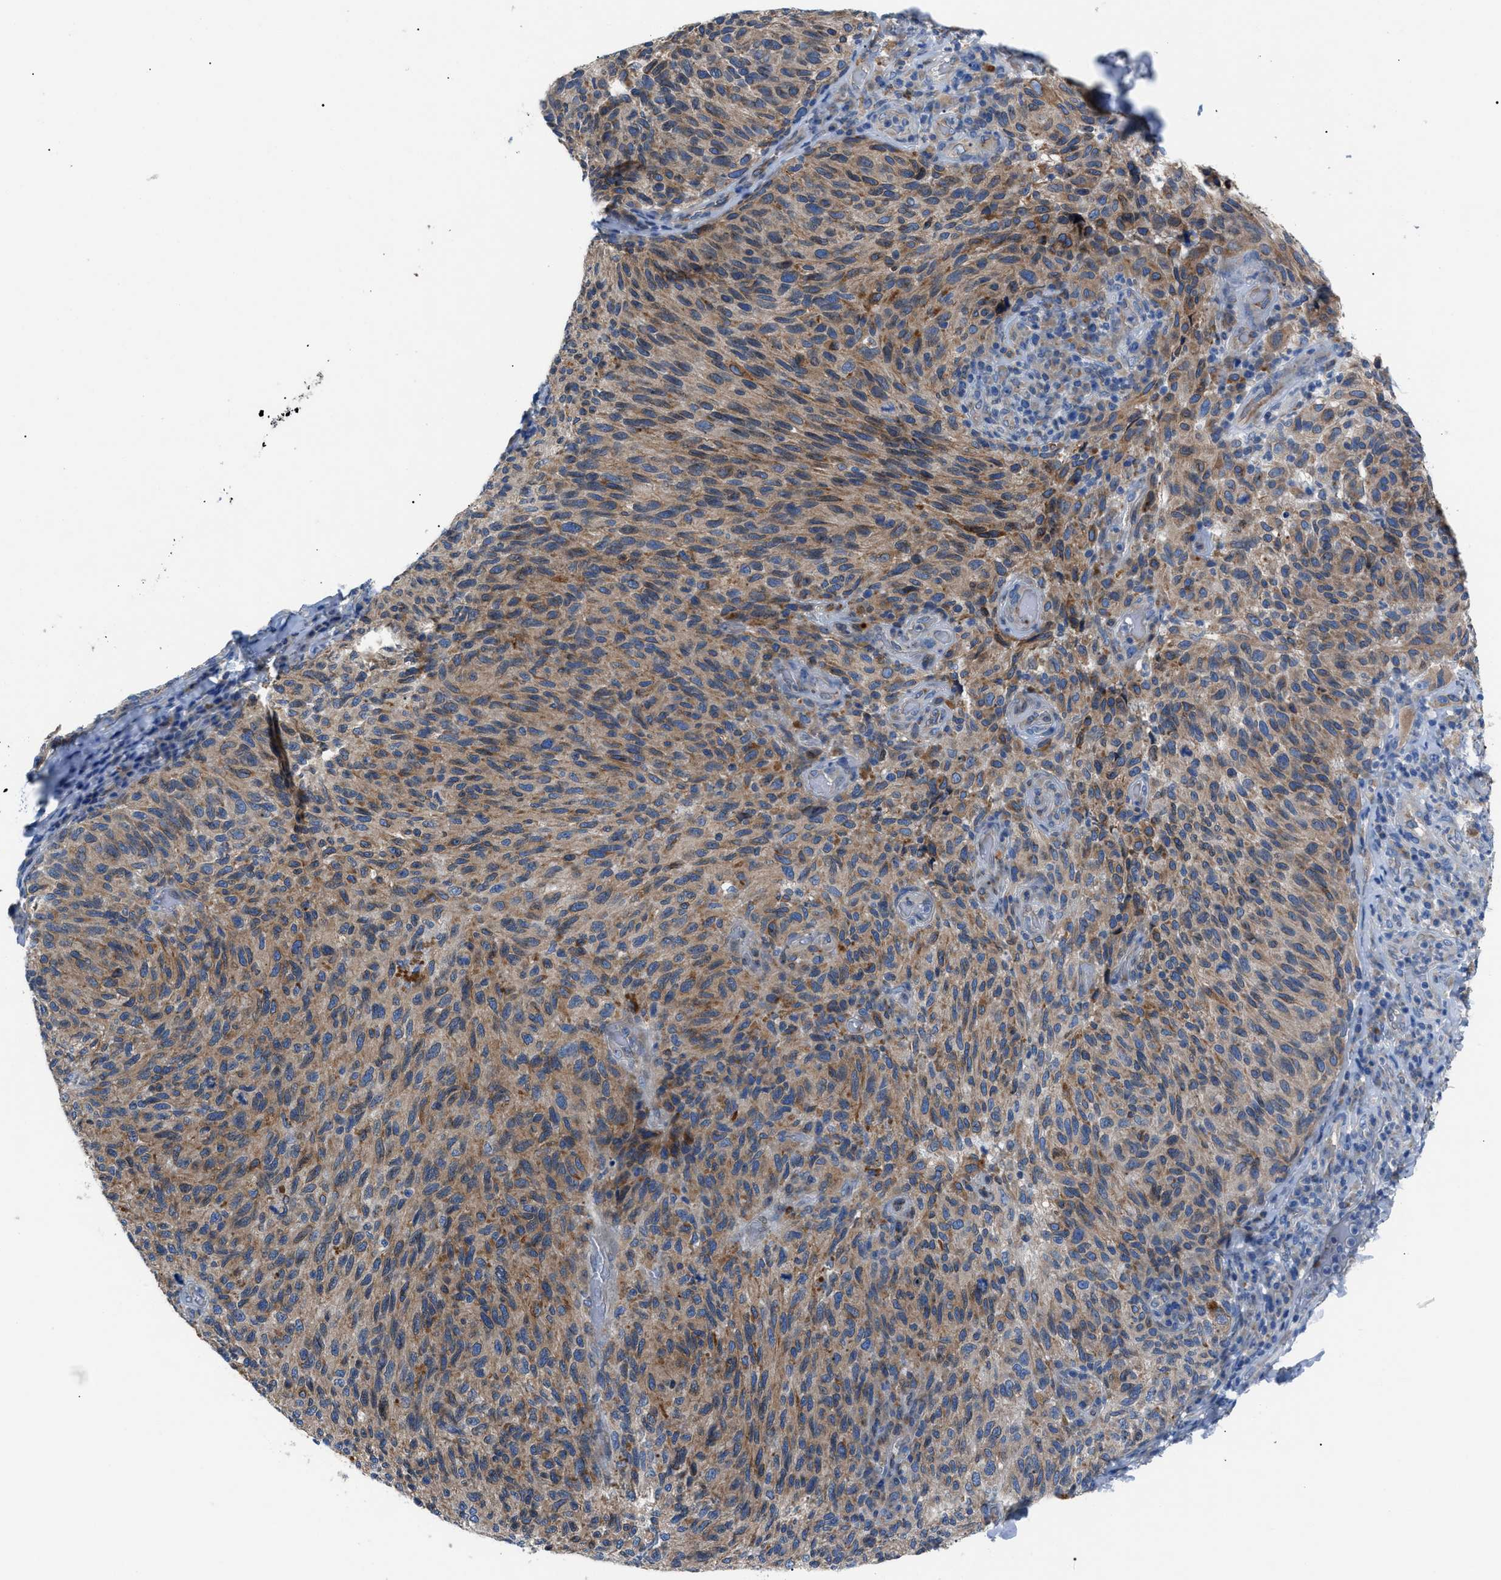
{"staining": {"intensity": "moderate", "quantity": ">75%", "location": "cytoplasmic/membranous"}, "tissue": "melanoma", "cell_type": "Tumor cells", "image_type": "cancer", "snomed": [{"axis": "morphology", "description": "Malignant melanoma, NOS"}, {"axis": "topography", "description": "Skin"}], "caption": "Immunohistochemical staining of melanoma exhibits moderate cytoplasmic/membranous protein staining in about >75% of tumor cells.", "gene": "ZDHHC24", "patient": {"sex": "female", "age": 73}}